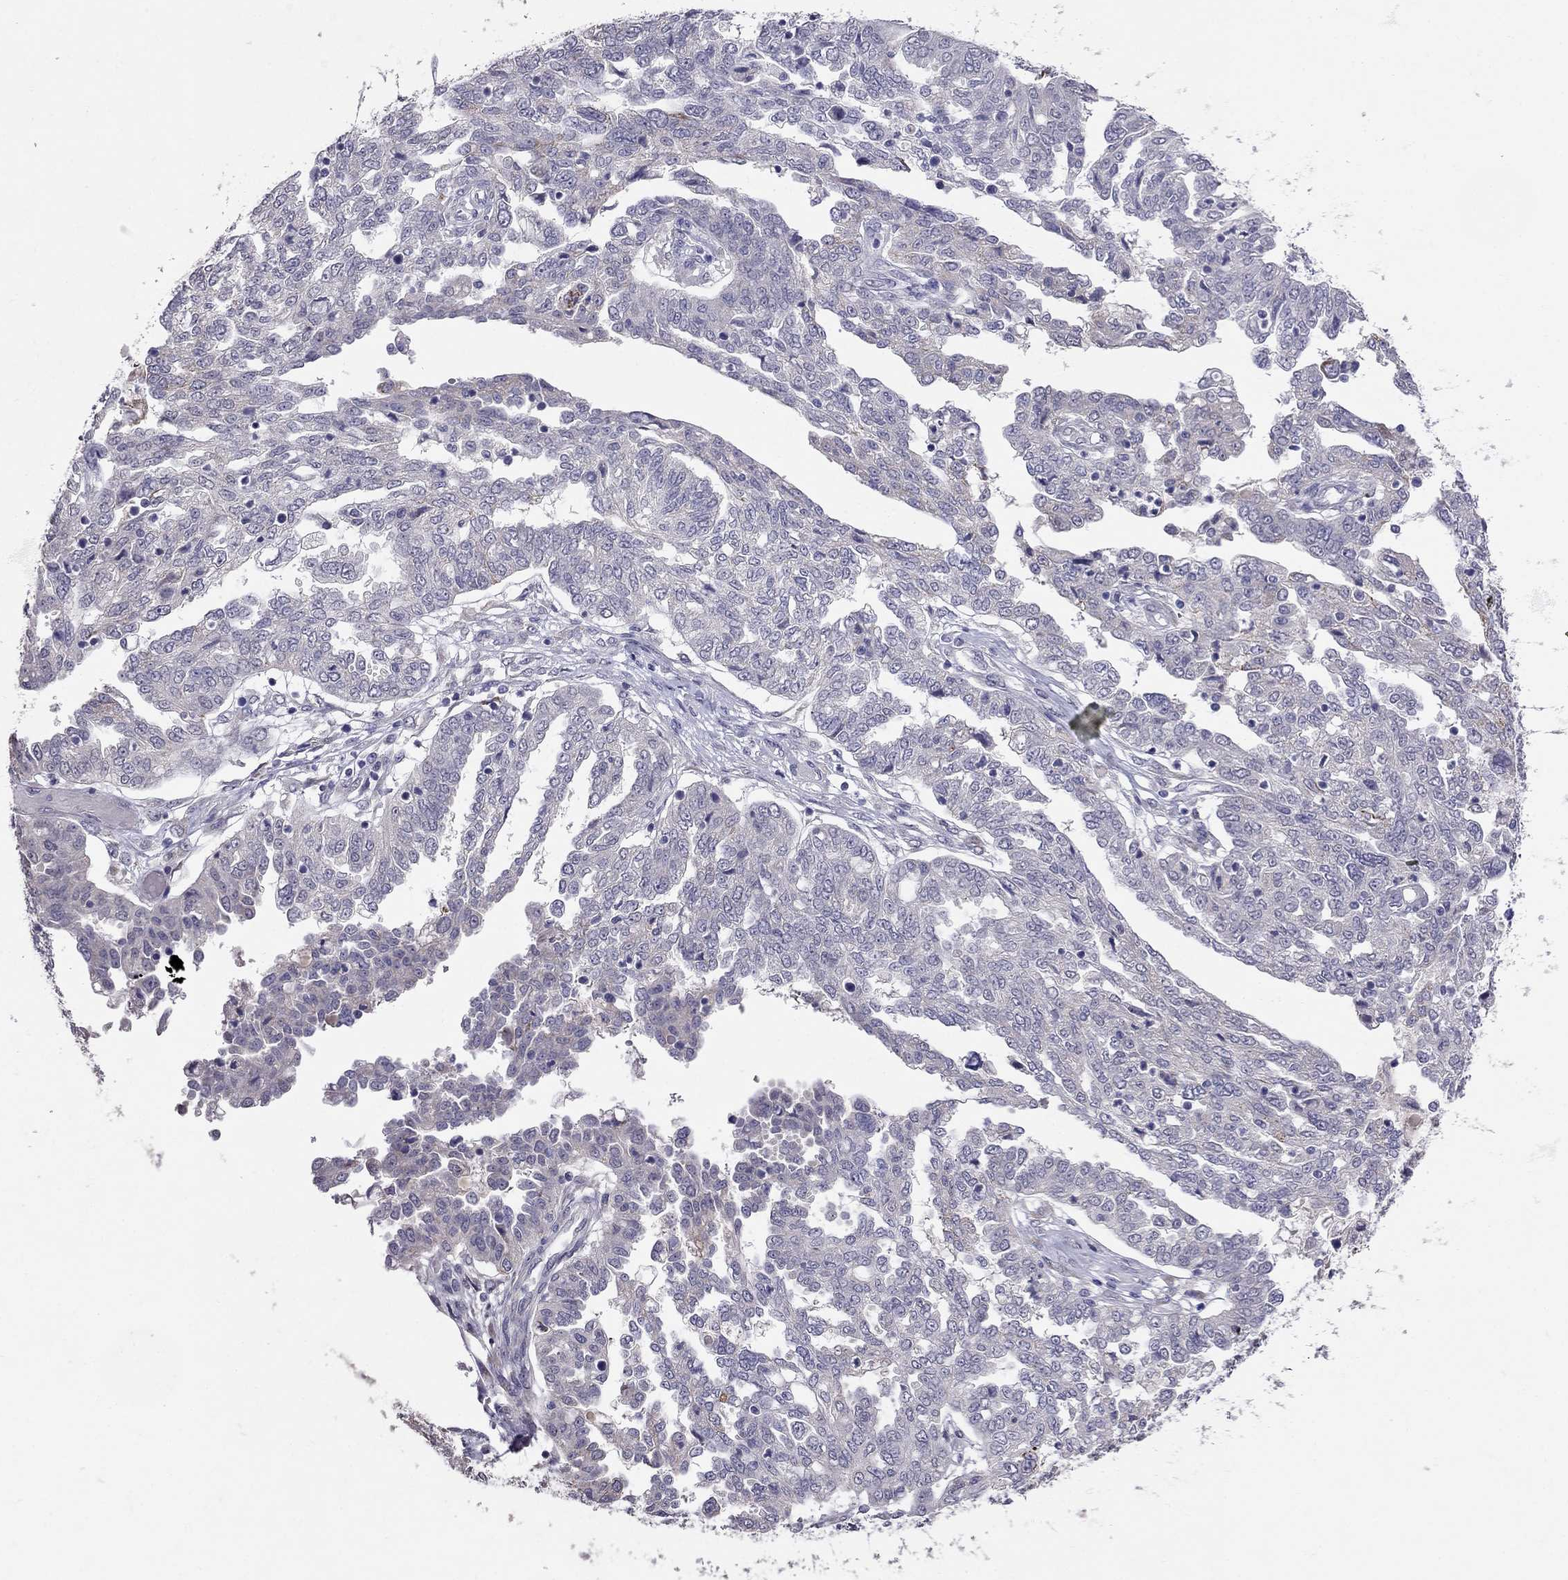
{"staining": {"intensity": "negative", "quantity": "none", "location": "none"}, "tissue": "ovarian cancer", "cell_type": "Tumor cells", "image_type": "cancer", "snomed": [{"axis": "morphology", "description": "Cystadenocarcinoma, serous, NOS"}, {"axis": "topography", "description": "Ovary"}], "caption": "Ovarian serous cystadenocarcinoma was stained to show a protein in brown. There is no significant positivity in tumor cells.", "gene": "MYO3B", "patient": {"sex": "female", "age": 67}}